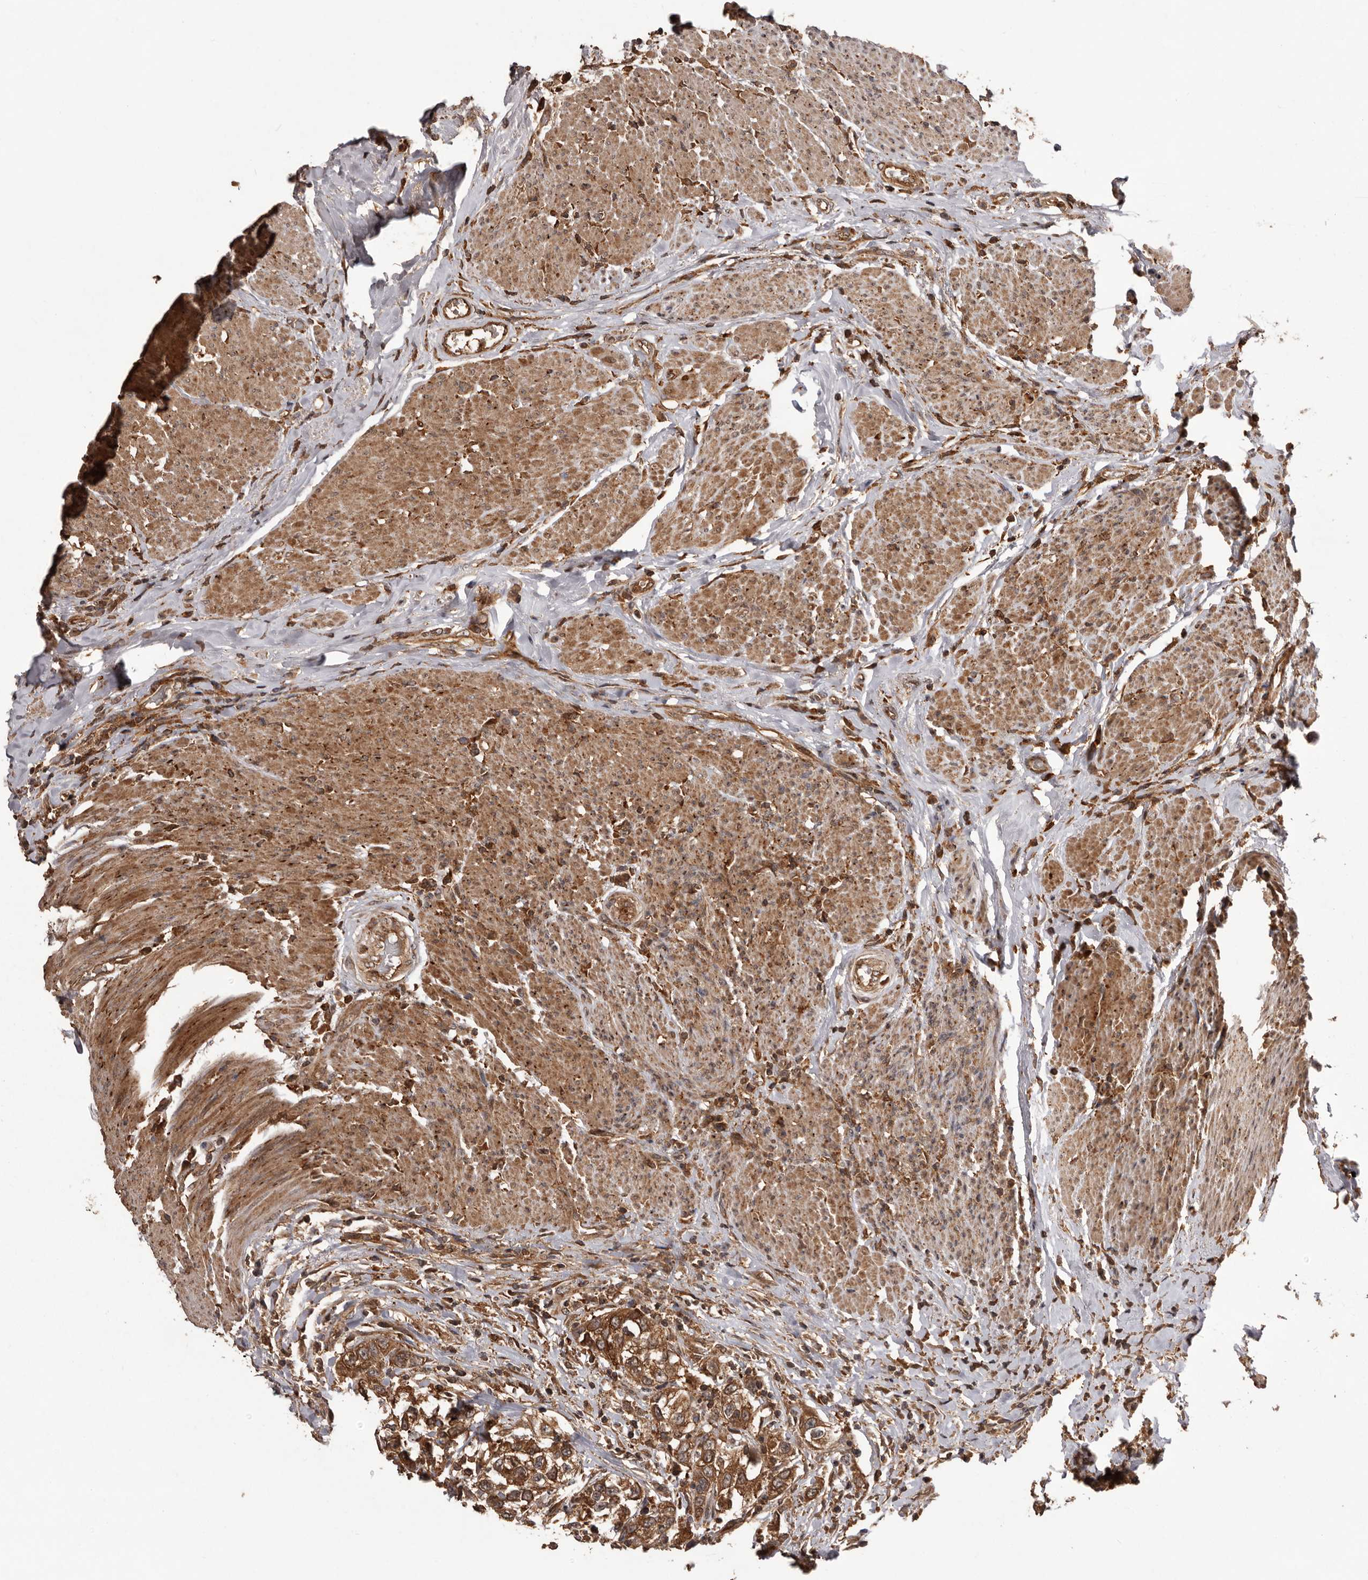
{"staining": {"intensity": "strong", "quantity": ">75%", "location": "cytoplasmic/membranous"}, "tissue": "urothelial cancer", "cell_type": "Tumor cells", "image_type": "cancer", "snomed": [{"axis": "morphology", "description": "Urothelial carcinoma, High grade"}, {"axis": "topography", "description": "Urinary bladder"}], "caption": "High-power microscopy captured an IHC image of urothelial cancer, revealing strong cytoplasmic/membranous expression in about >75% of tumor cells.", "gene": "SLC22A3", "patient": {"sex": "female", "age": 80}}